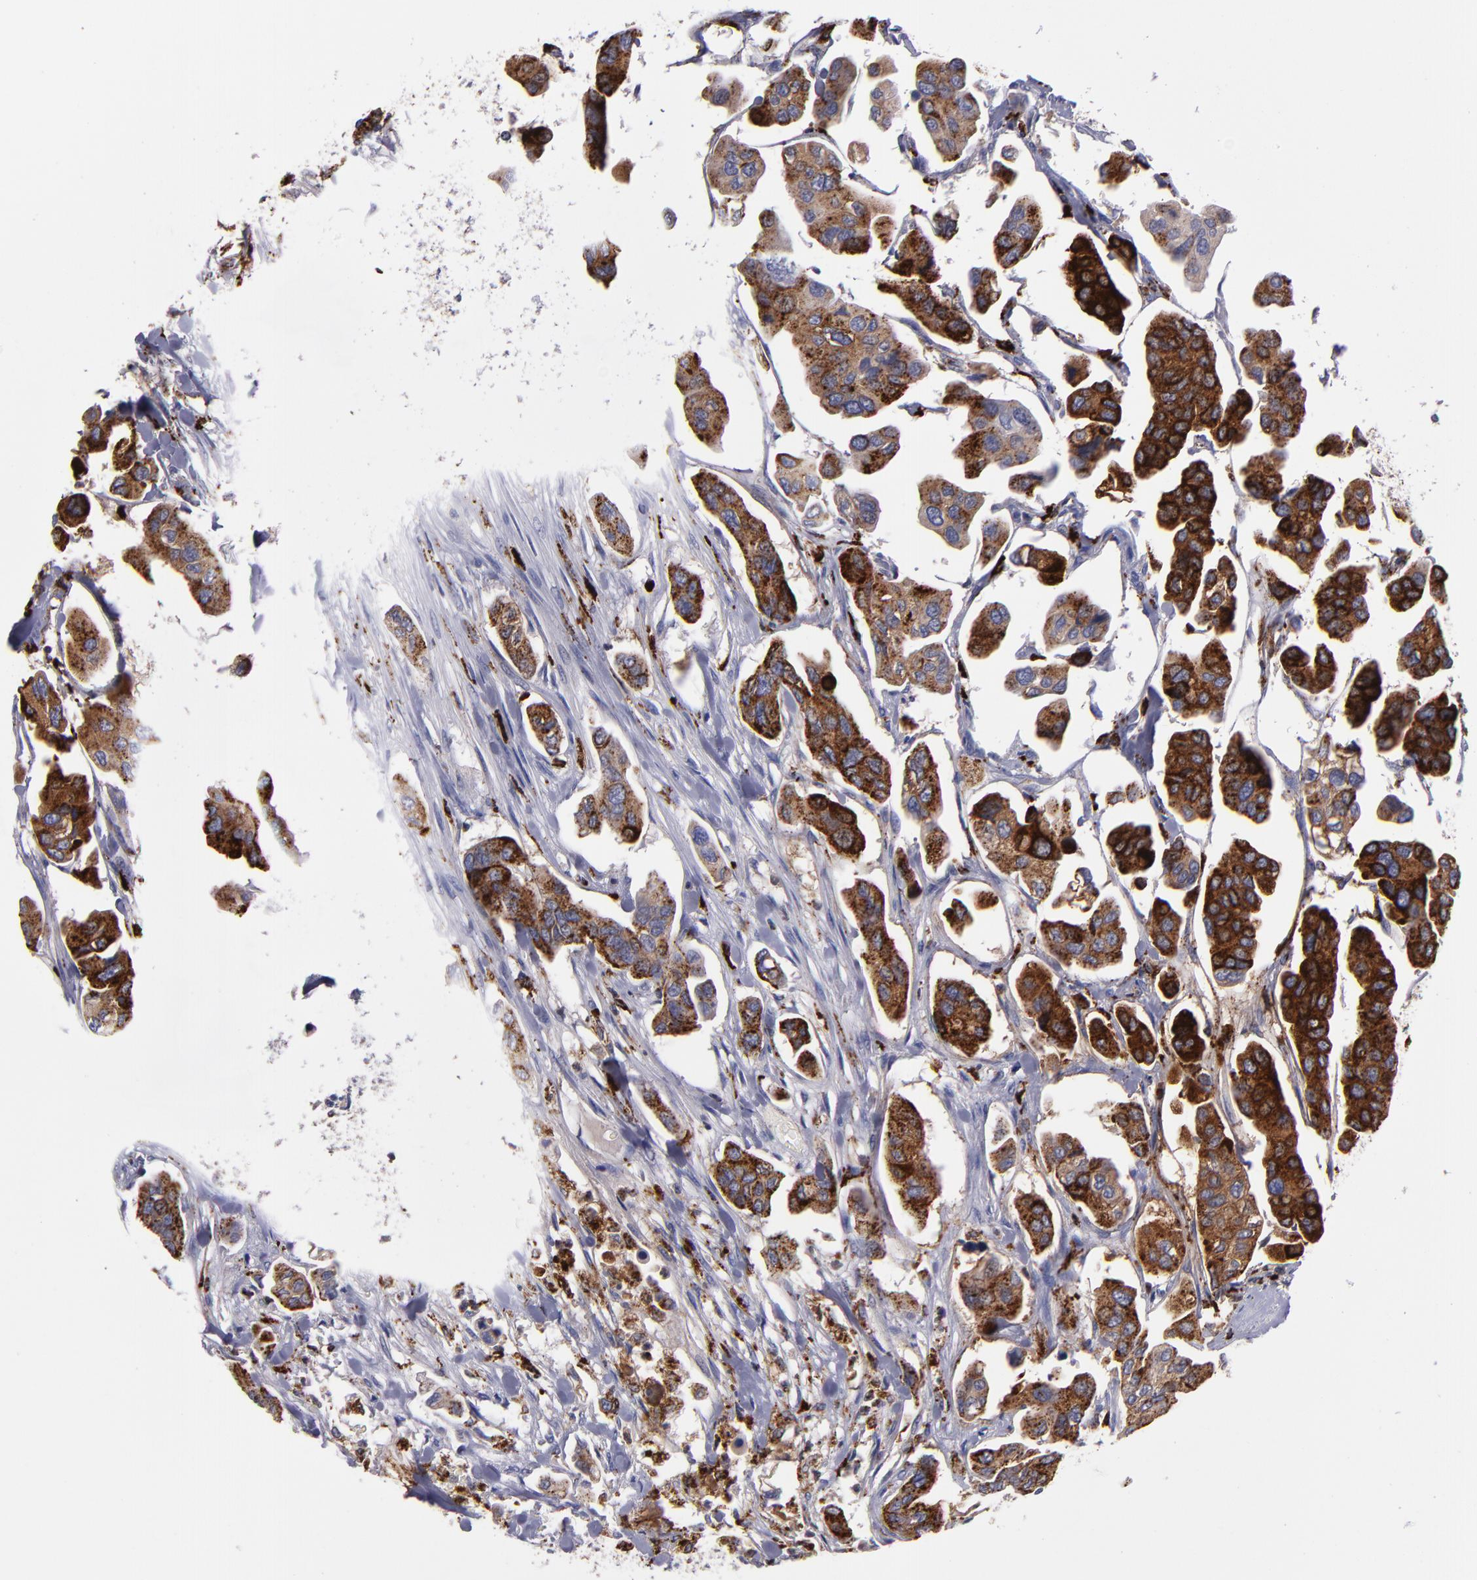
{"staining": {"intensity": "strong", "quantity": ">75%", "location": "cytoplasmic/membranous"}, "tissue": "urothelial cancer", "cell_type": "Tumor cells", "image_type": "cancer", "snomed": [{"axis": "morphology", "description": "Adenocarcinoma, NOS"}, {"axis": "topography", "description": "Urinary bladder"}], "caption": "Immunohistochemistry micrograph of human adenocarcinoma stained for a protein (brown), which demonstrates high levels of strong cytoplasmic/membranous positivity in about >75% of tumor cells.", "gene": "CTSS", "patient": {"sex": "male", "age": 61}}